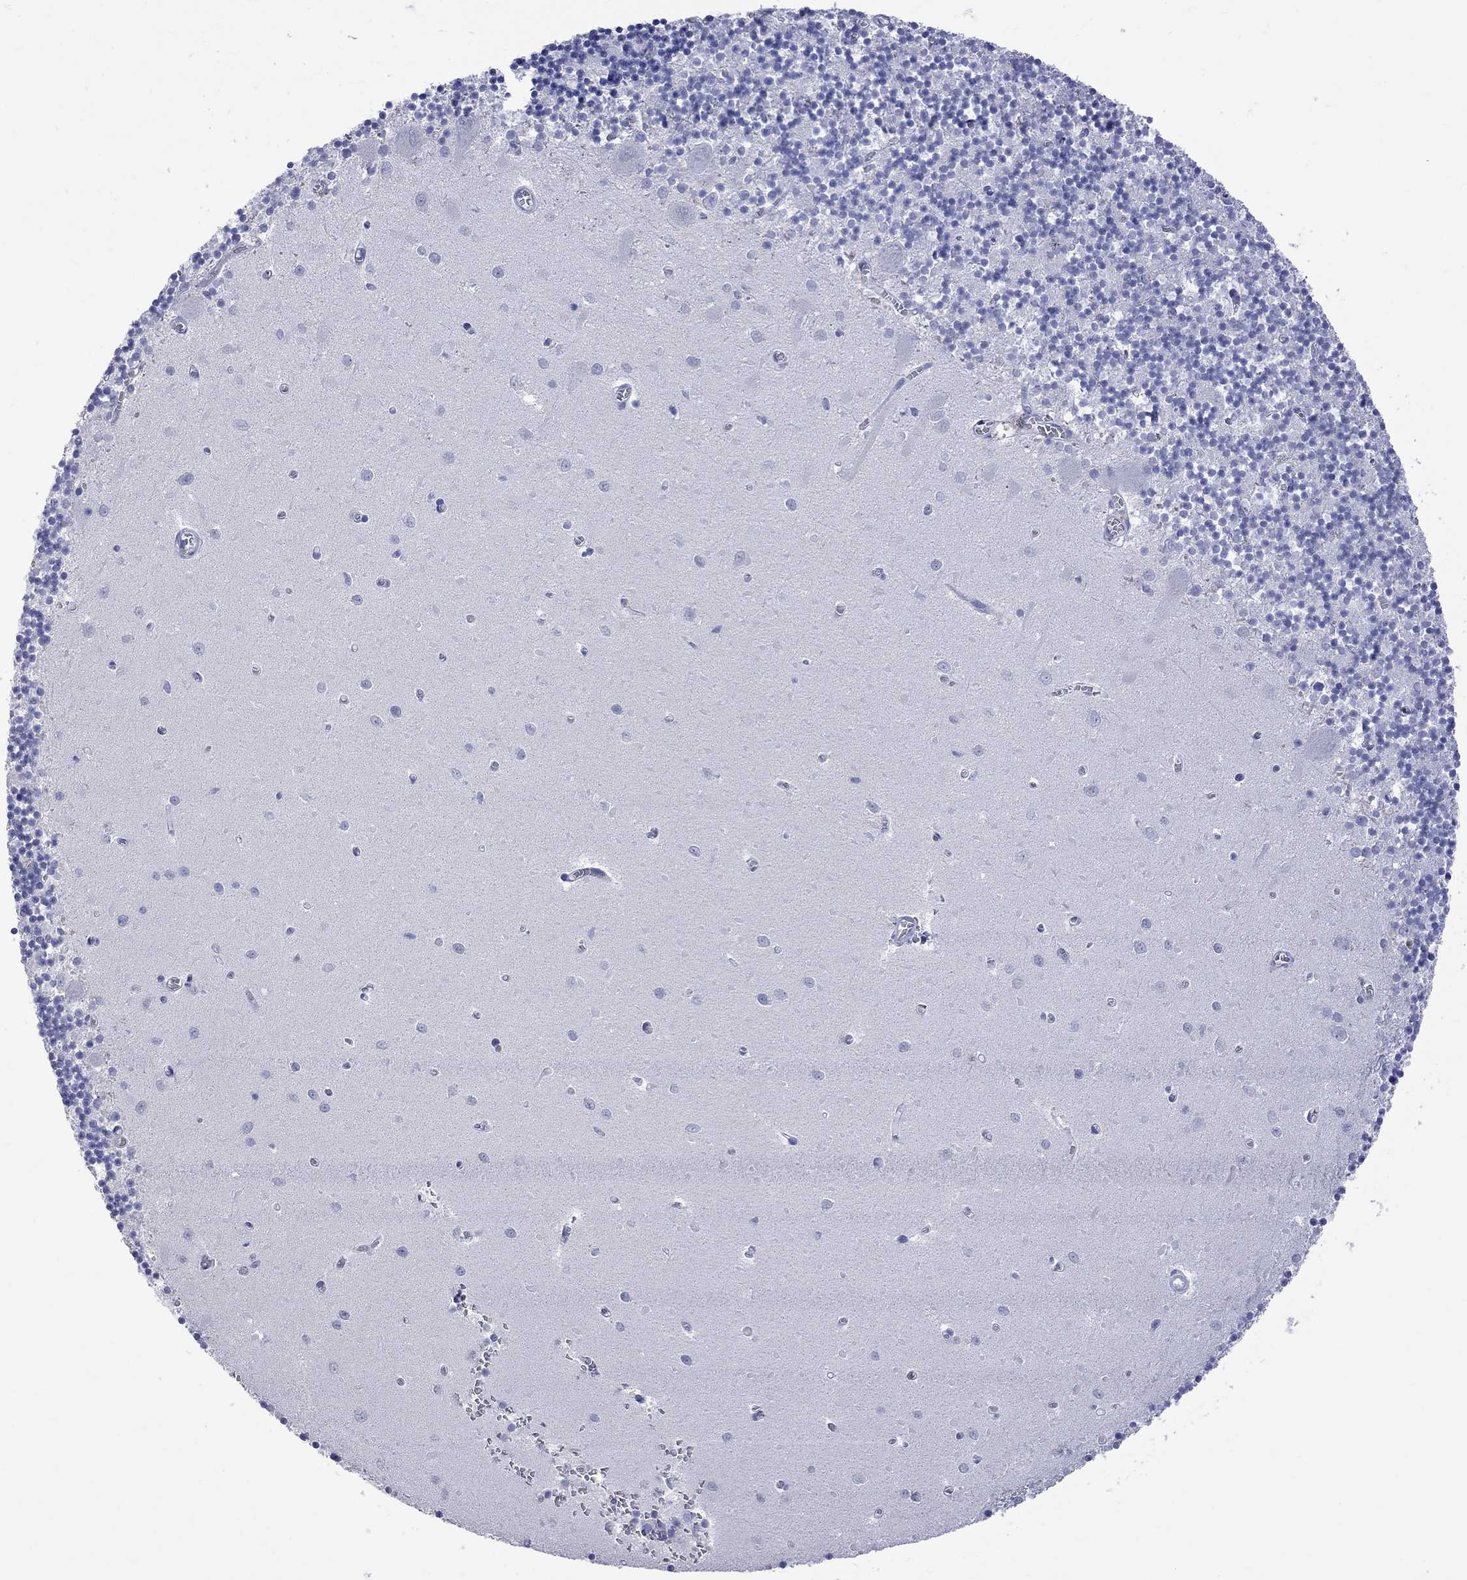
{"staining": {"intensity": "negative", "quantity": "none", "location": "none"}, "tissue": "cerebellum", "cell_type": "Cells in granular layer", "image_type": "normal", "snomed": [{"axis": "morphology", "description": "Normal tissue, NOS"}, {"axis": "topography", "description": "Cerebellum"}], "caption": "The histopathology image displays no significant staining in cells in granular layer of cerebellum. (DAB IHC, high magnification).", "gene": "BPIFB1", "patient": {"sex": "female", "age": 64}}